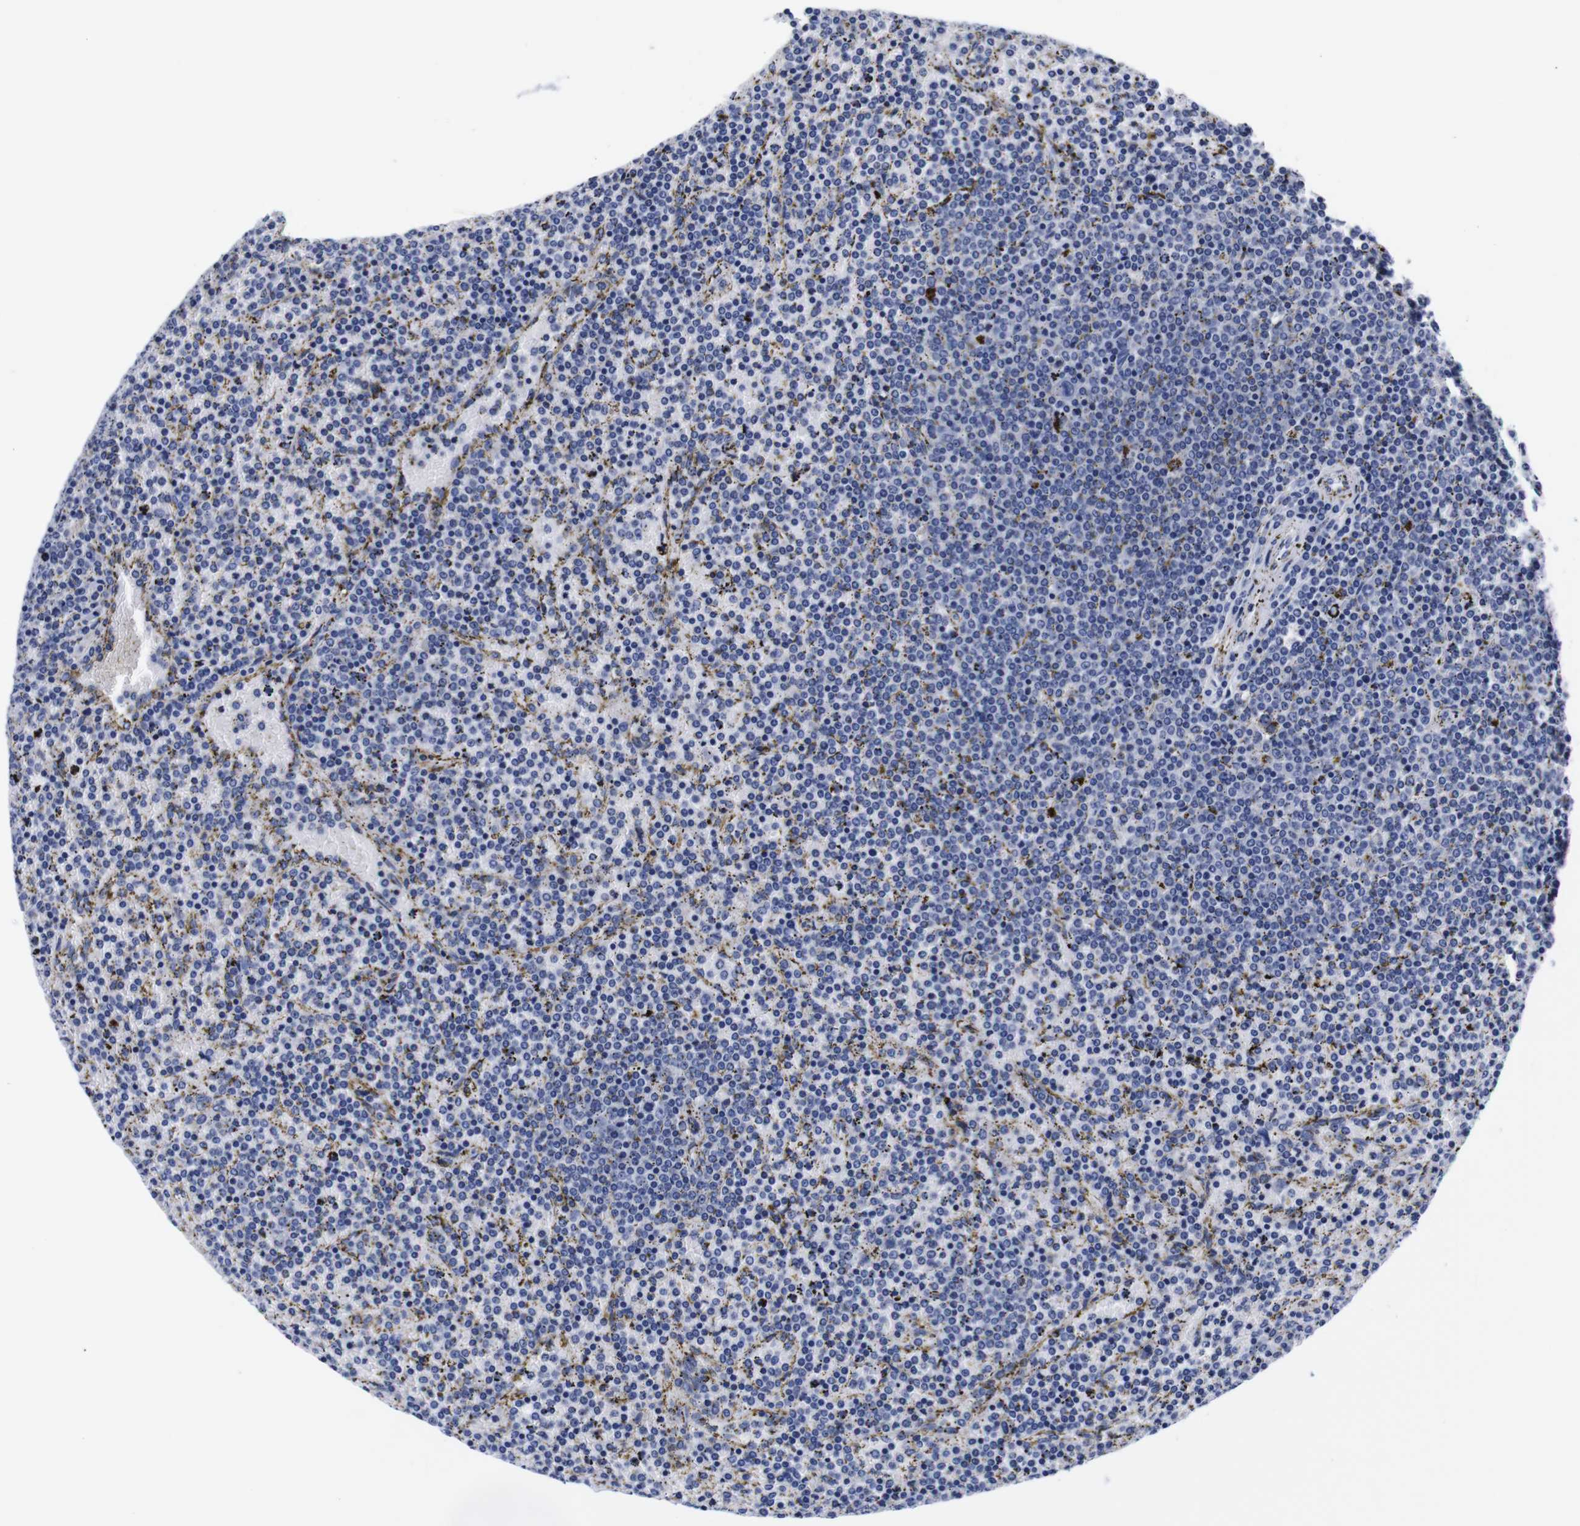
{"staining": {"intensity": "negative", "quantity": "none", "location": "none"}, "tissue": "lymphoma", "cell_type": "Tumor cells", "image_type": "cancer", "snomed": [{"axis": "morphology", "description": "Malignant lymphoma, non-Hodgkin's type, Low grade"}, {"axis": "topography", "description": "Spleen"}], "caption": "IHC of lymphoma shows no staining in tumor cells. Nuclei are stained in blue.", "gene": "CLEC4G", "patient": {"sex": "female", "age": 77}}